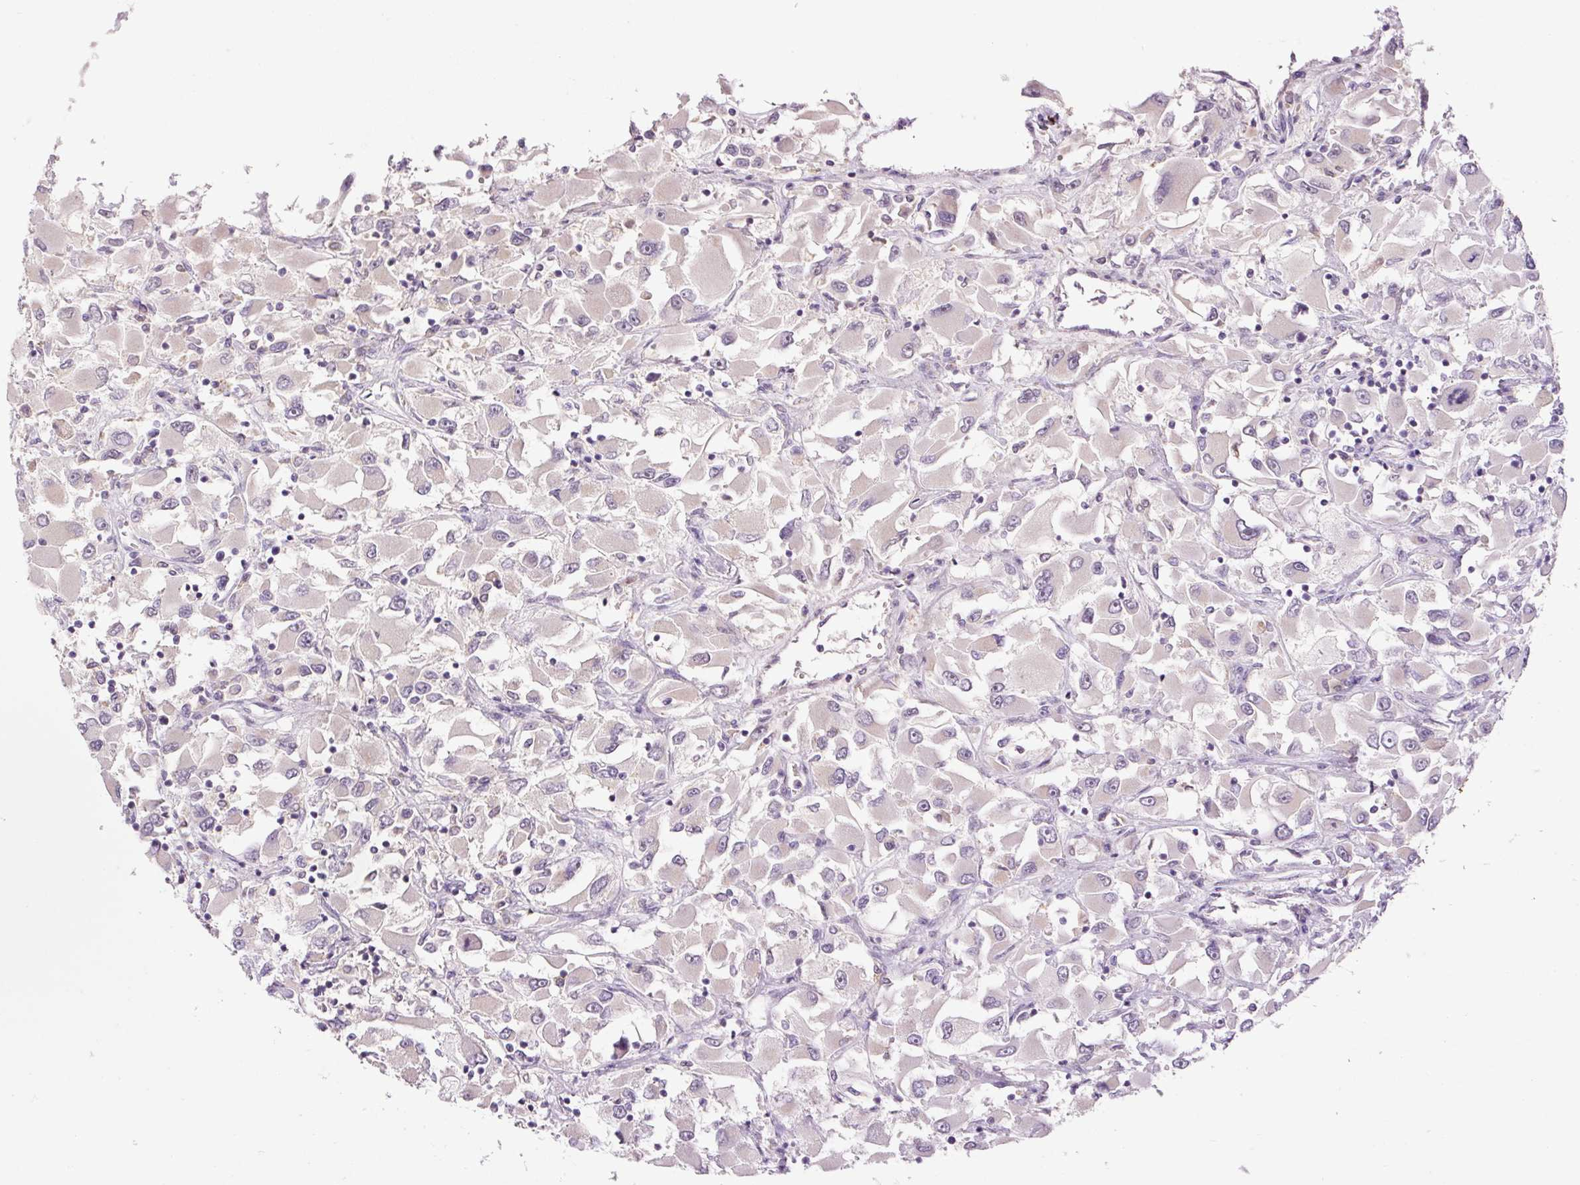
{"staining": {"intensity": "negative", "quantity": "none", "location": "none"}, "tissue": "renal cancer", "cell_type": "Tumor cells", "image_type": "cancer", "snomed": [{"axis": "morphology", "description": "Adenocarcinoma, NOS"}, {"axis": "topography", "description": "Kidney"}], "caption": "DAB (3,3'-diaminobenzidine) immunohistochemical staining of human renal cancer demonstrates no significant staining in tumor cells.", "gene": "FABP7", "patient": {"sex": "female", "age": 52}}